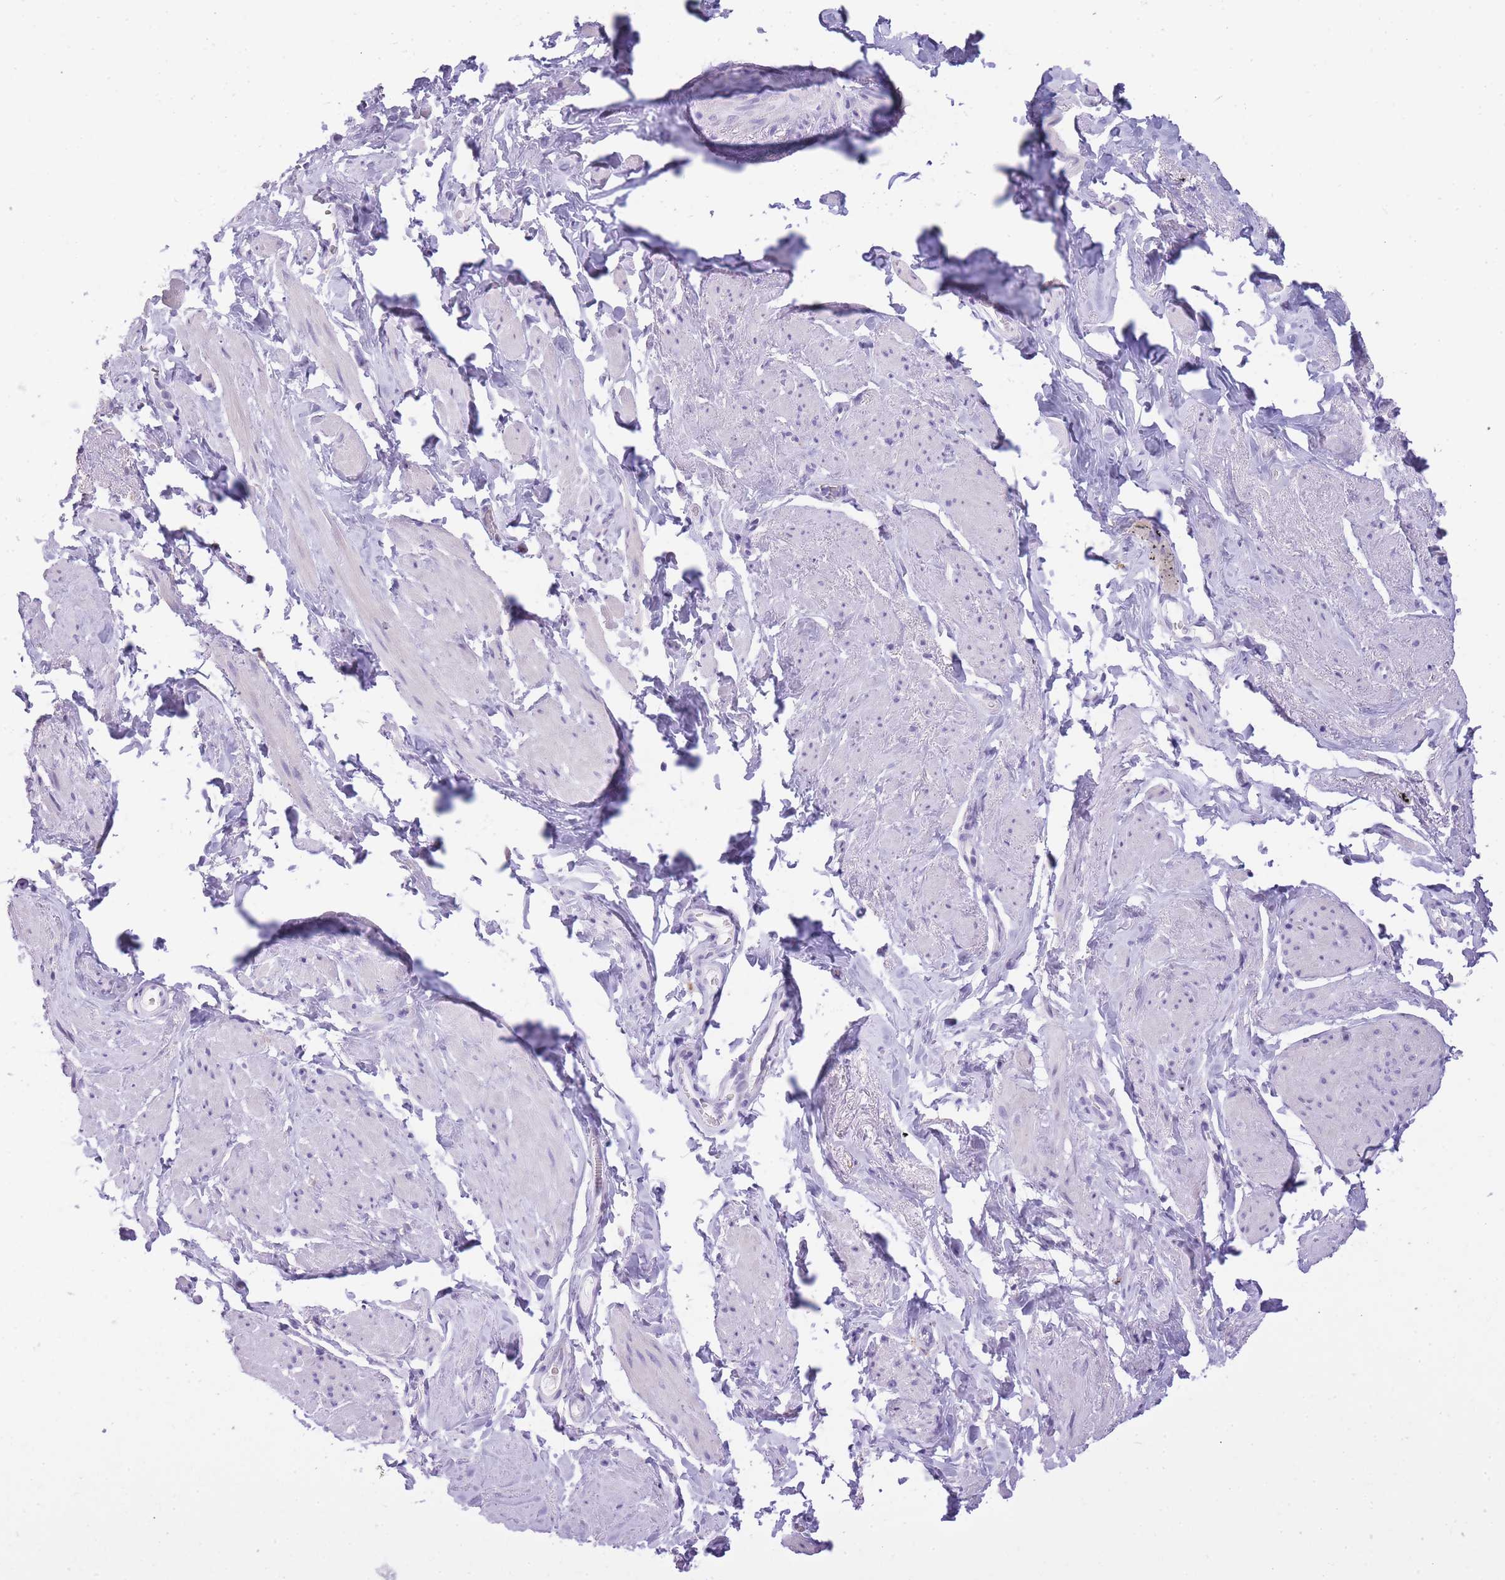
{"staining": {"intensity": "negative", "quantity": "none", "location": "none"}, "tissue": "smooth muscle", "cell_type": "Smooth muscle cells", "image_type": "normal", "snomed": [{"axis": "morphology", "description": "Normal tissue, NOS"}, {"axis": "topography", "description": "Smooth muscle"}, {"axis": "topography", "description": "Peripheral nerve tissue"}], "caption": "A histopathology image of human smooth muscle is negative for staining in smooth muscle cells. (DAB immunohistochemistry (IHC) with hematoxylin counter stain).", "gene": "RADX", "patient": {"sex": "male", "age": 69}}